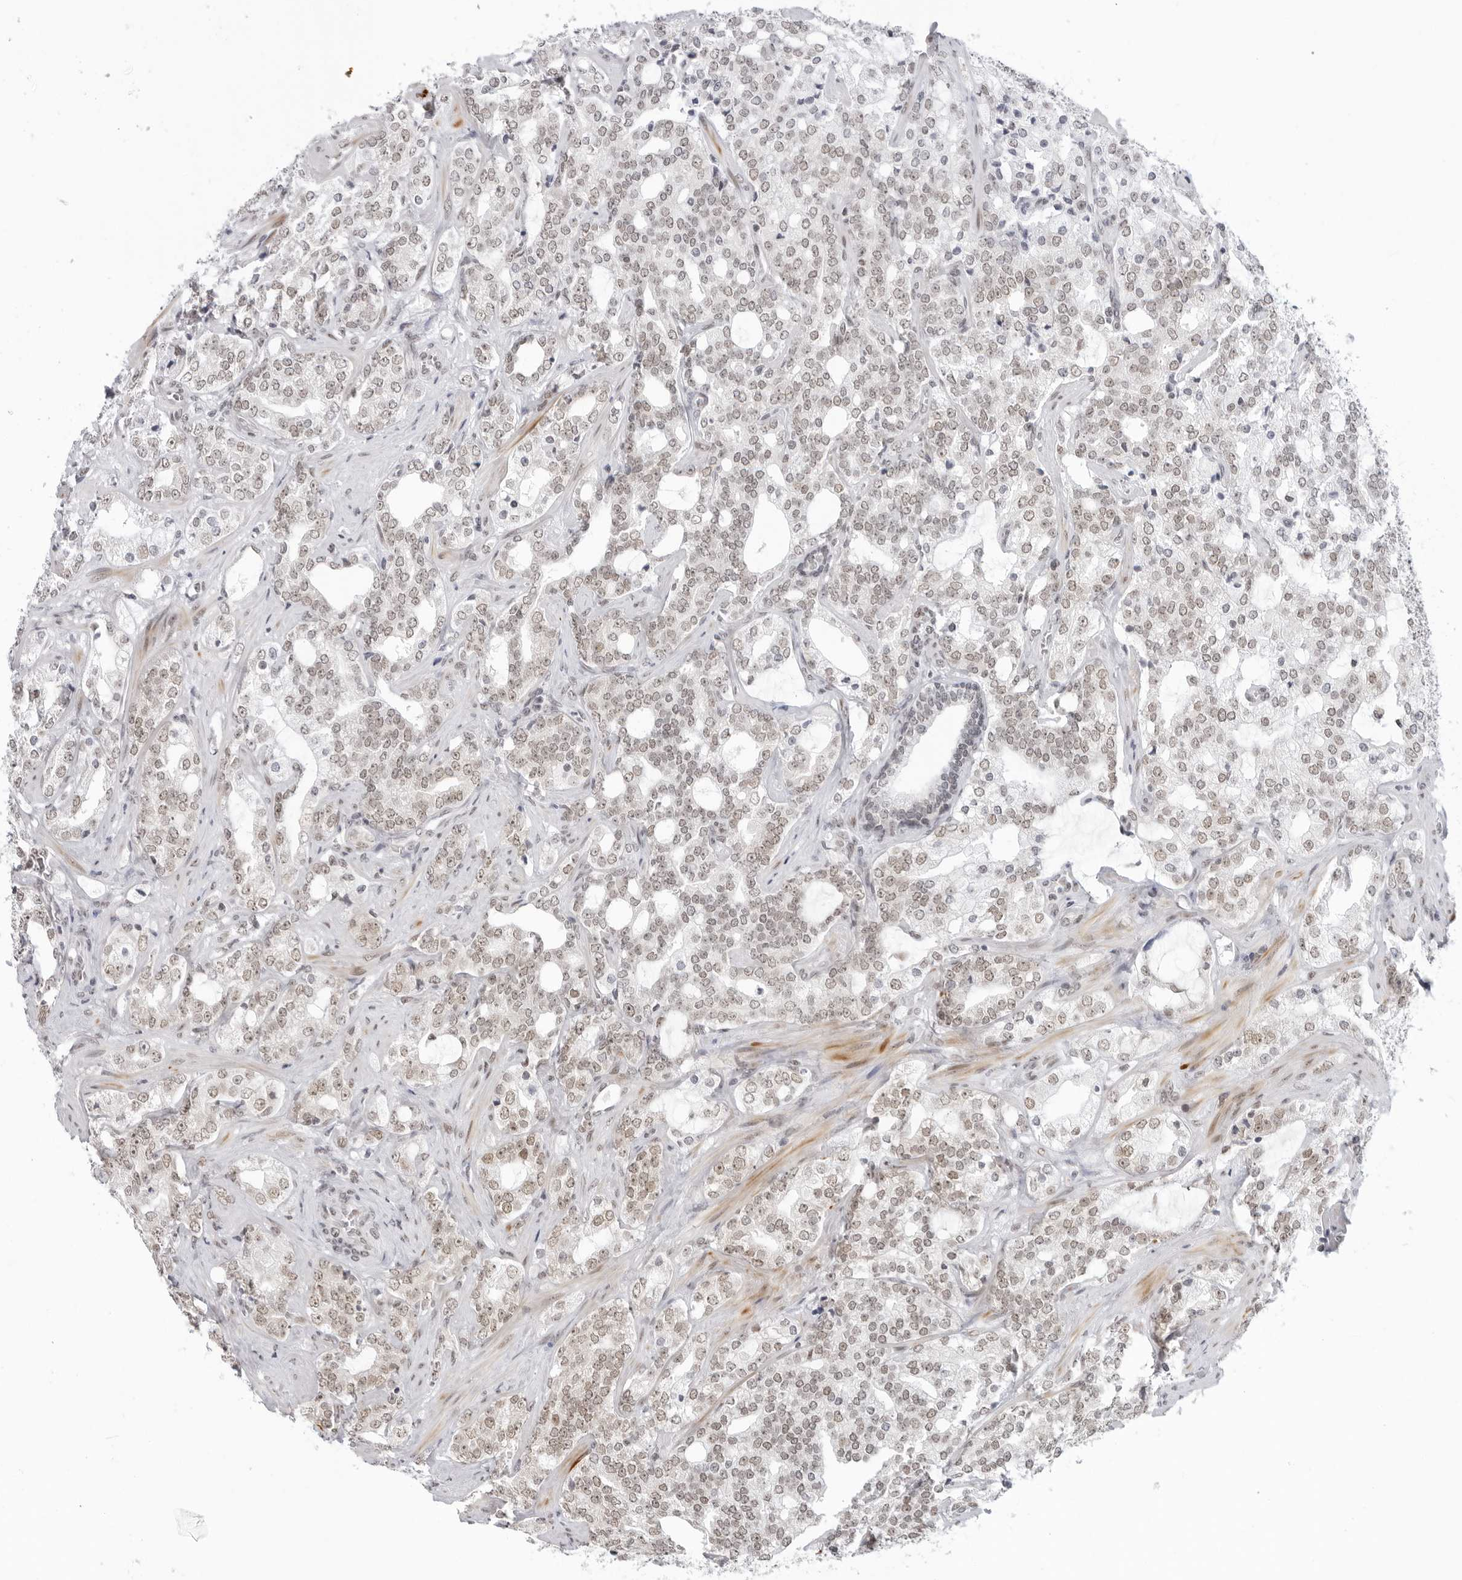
{"staining": {"intensity": "weak", "quantity": ">75%", "location": "nuclear"}, "tissue": "prostate cancer", "cell_type": "Tumor cells", "image_type": "cancer", "snomed": [{"axis": "morphology", "description": "Adenocarcinoma, High grade"}, {"axis": "topography", "description": "Prostate"}], "caption": "Protein expression by IHC shows weak nuclear positivity in about >75% of tumor cells in adenocarcinoma (high-grade) (prostate).", "gene": "FOXK2", "patient": {"sex": "male", "age": 64}}